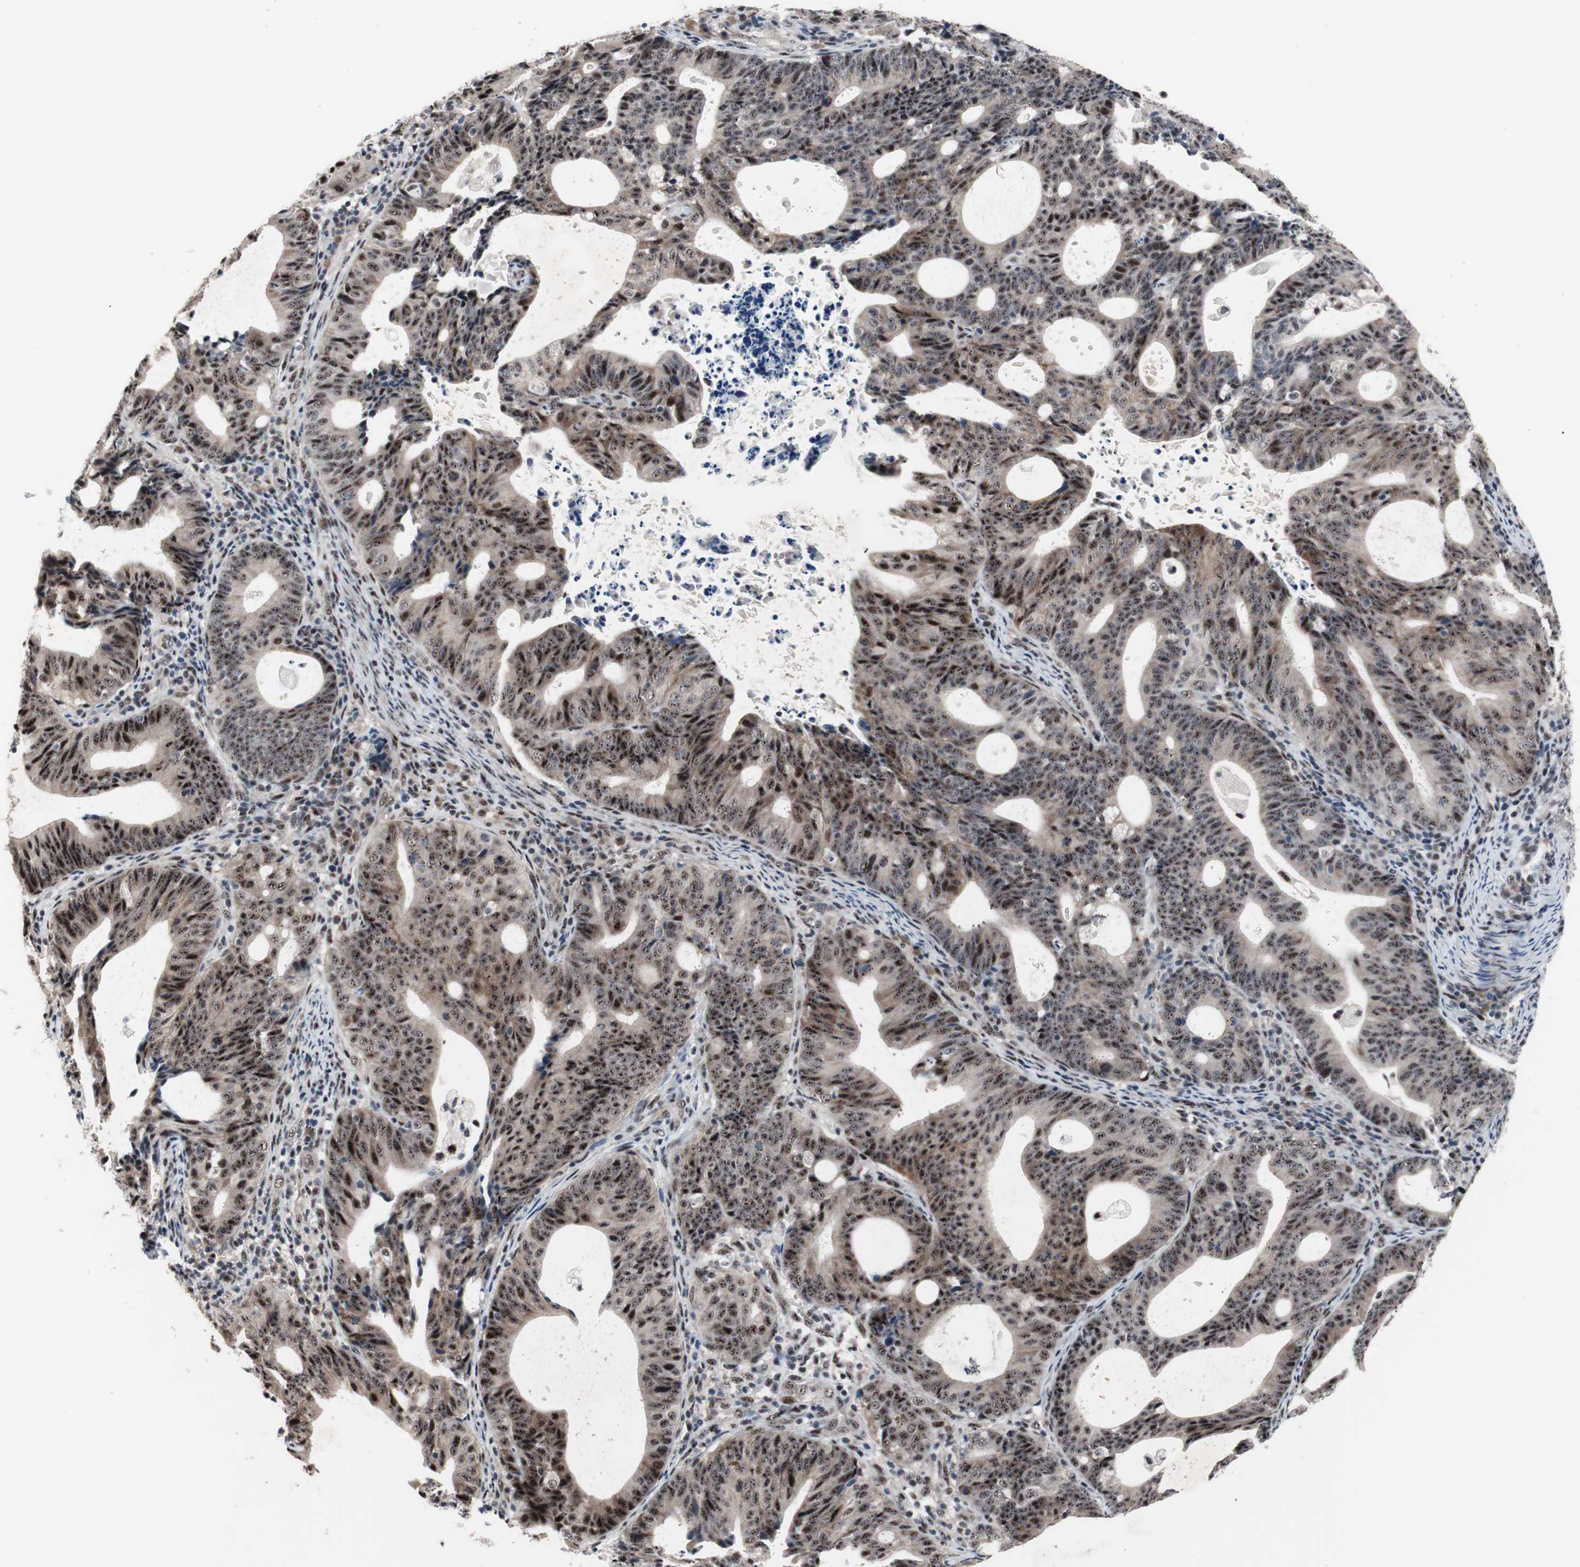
{"staining": {"intensity": "moderate", "quantity": ">75%", "location": "cytoplasmic/membranous,nuclear"}, "tissue": "endometrial cancer", "cell_type": "Tumor cells", "image_type": "cancer", "snomed": [{"axis": "morphology", "description": "Adenocarcinoma, NOS"}, {"axis": "topography", "description": "Uterus"}], "caption": "Protein positivity by immunohistochemistry (IHC) demonstrates moderate cytoplasmic/membranous and nuclear expression in about >75% of tumor cells in endometrial adenocarcinoma. Using DAB (3,3'-diaminobenzidine) (brown) and hematoxylin (blue) stains, captured at high magnification using brightfield microscopy.", "gene": "SOX7", "patient": {"sex": "female", "age": 83}}